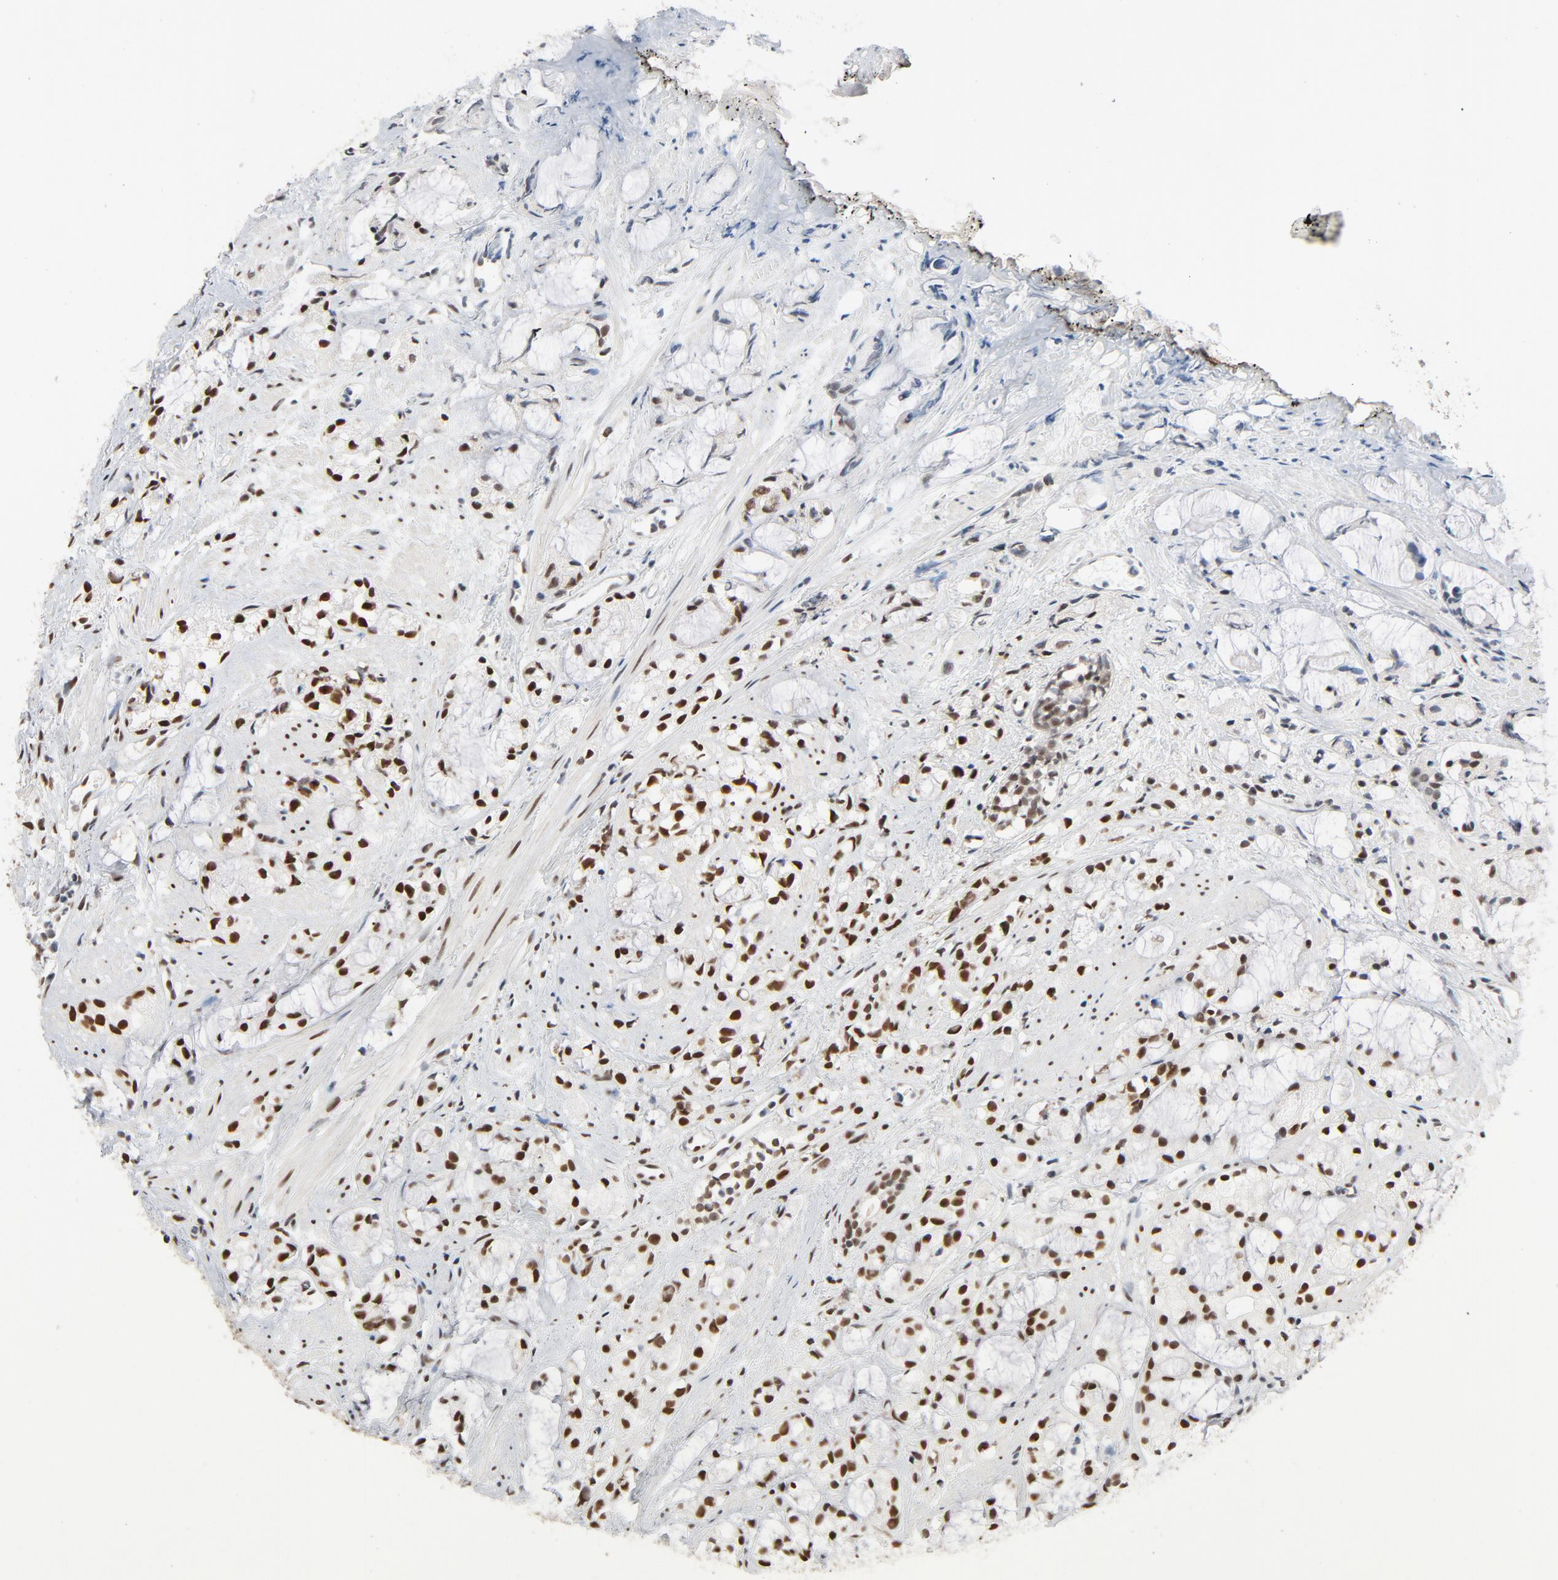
{"staining": {"intensity": "strong", "quantity": ">75%", "location": "nuclear"}, "tissue": "prostate cancer", "cell_type": "Tumor cells", "image_type": "cancer", "snomed": [{"axis": "morphology", "description": "Adenocarcinoma, High grade"}, {"axis": "topography", "description": "Prostate"}], "caption": "High-magnification brightfield microscopy of high-grade adenocarcinoma (prostate) stained with DAB (brown) and counterstained with hematoxylin (blue). tumor cells exhibit strong nuclear positivity is seen in about>75% of cells.", "gene": "MRE11", "patient": {"sex": "male", "age": 85}}